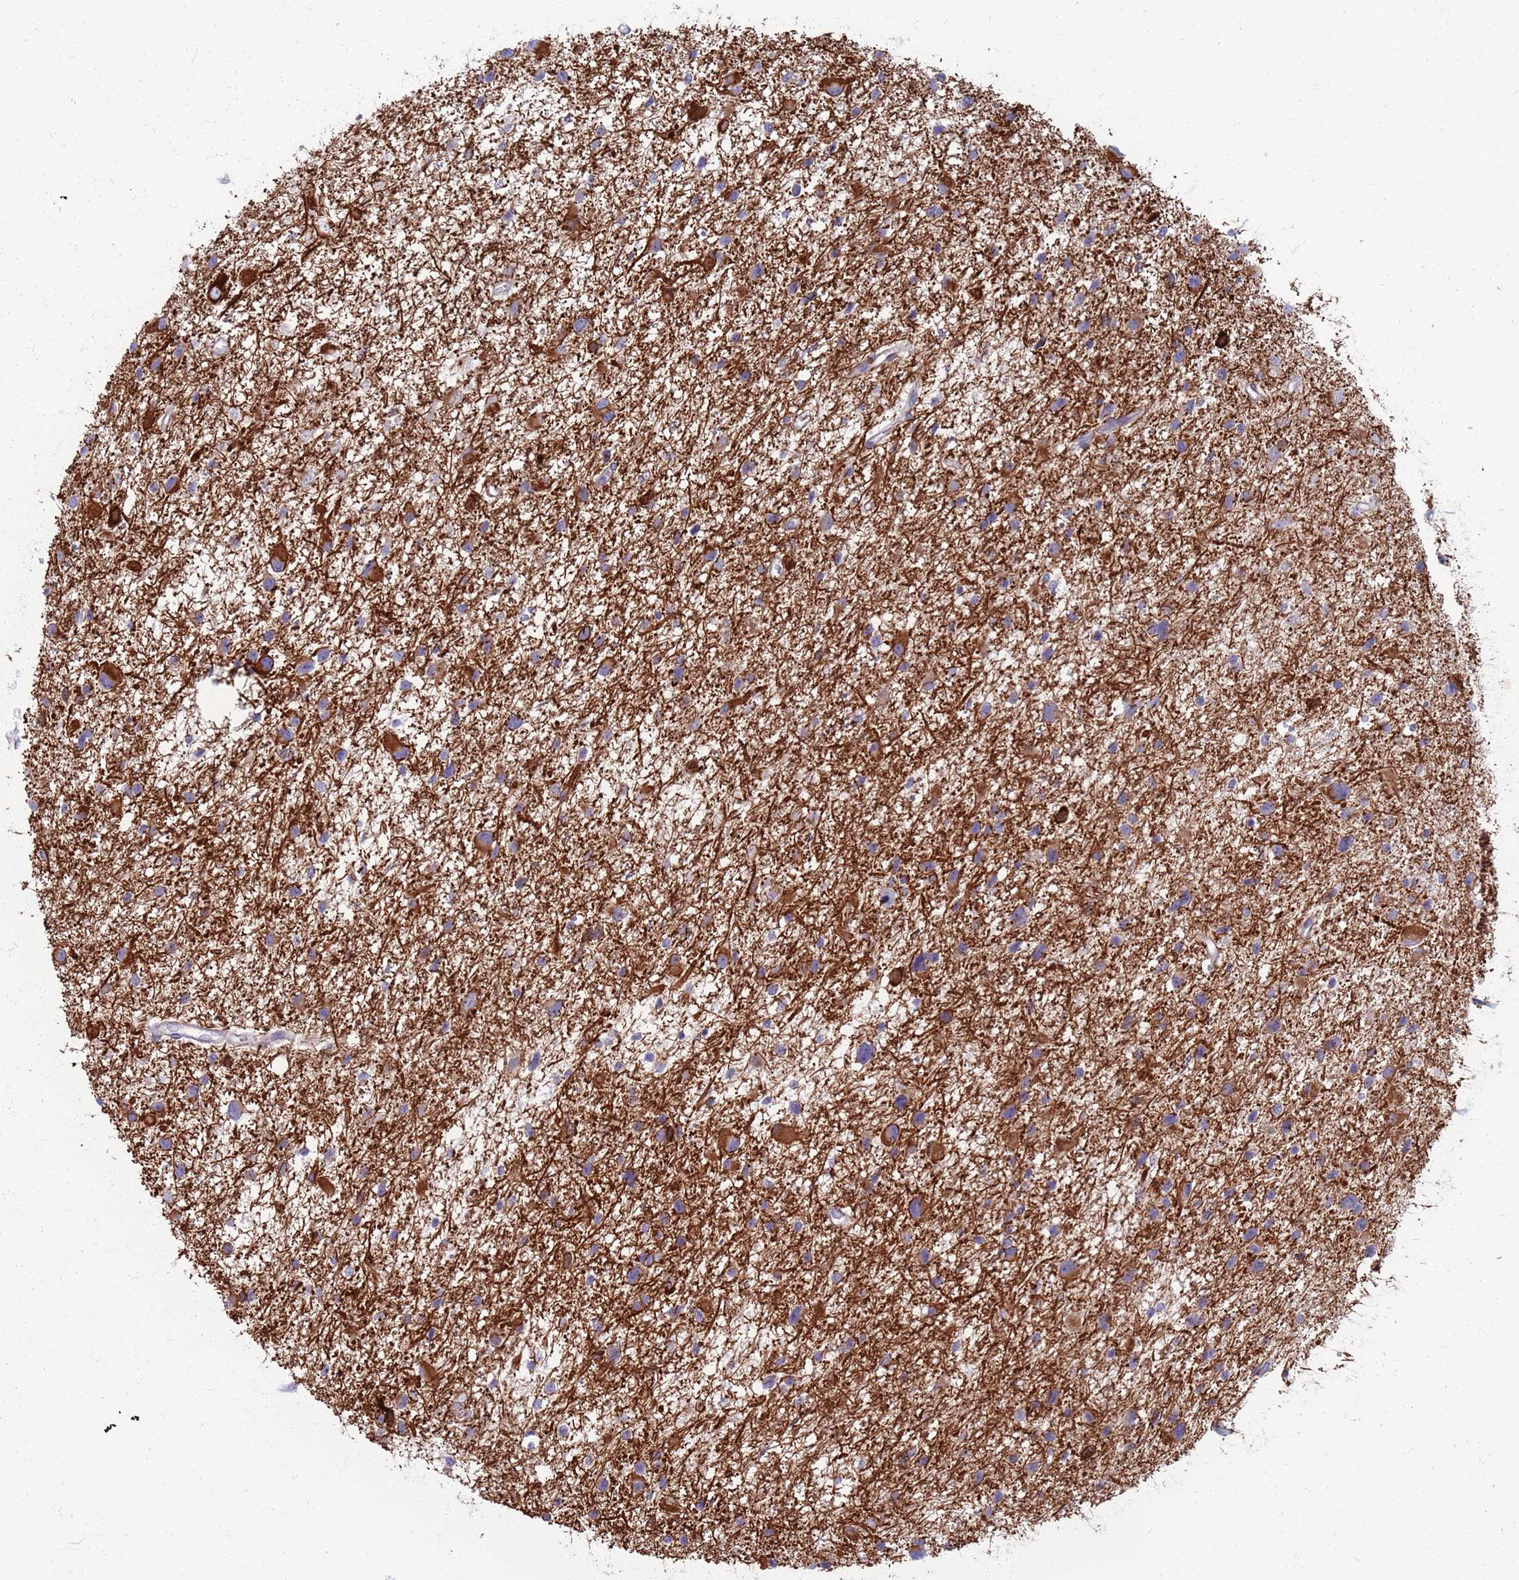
{"staining": {"intensity": "strong", "quantity": "<25%", "location": "cytoplasmic/membranous"}, "tissue": "glioma", "cell_type": "Tumor cells", "image_type": "cancer", "snomed": [{"axis": "morphology", "description": "Glioma, malignant, Low grade"}, {"axis": "topography", "description": "Brain"}], "caption": "IHC (DAB (3,3'-diaminobenzidine)) staining of human glioma exhibits strong cytoplasmic/membranous protein expression in approximately <25% of tumor cells.", "gene": "CLCA2", "patient": {"sex": "female", "age": 32}}